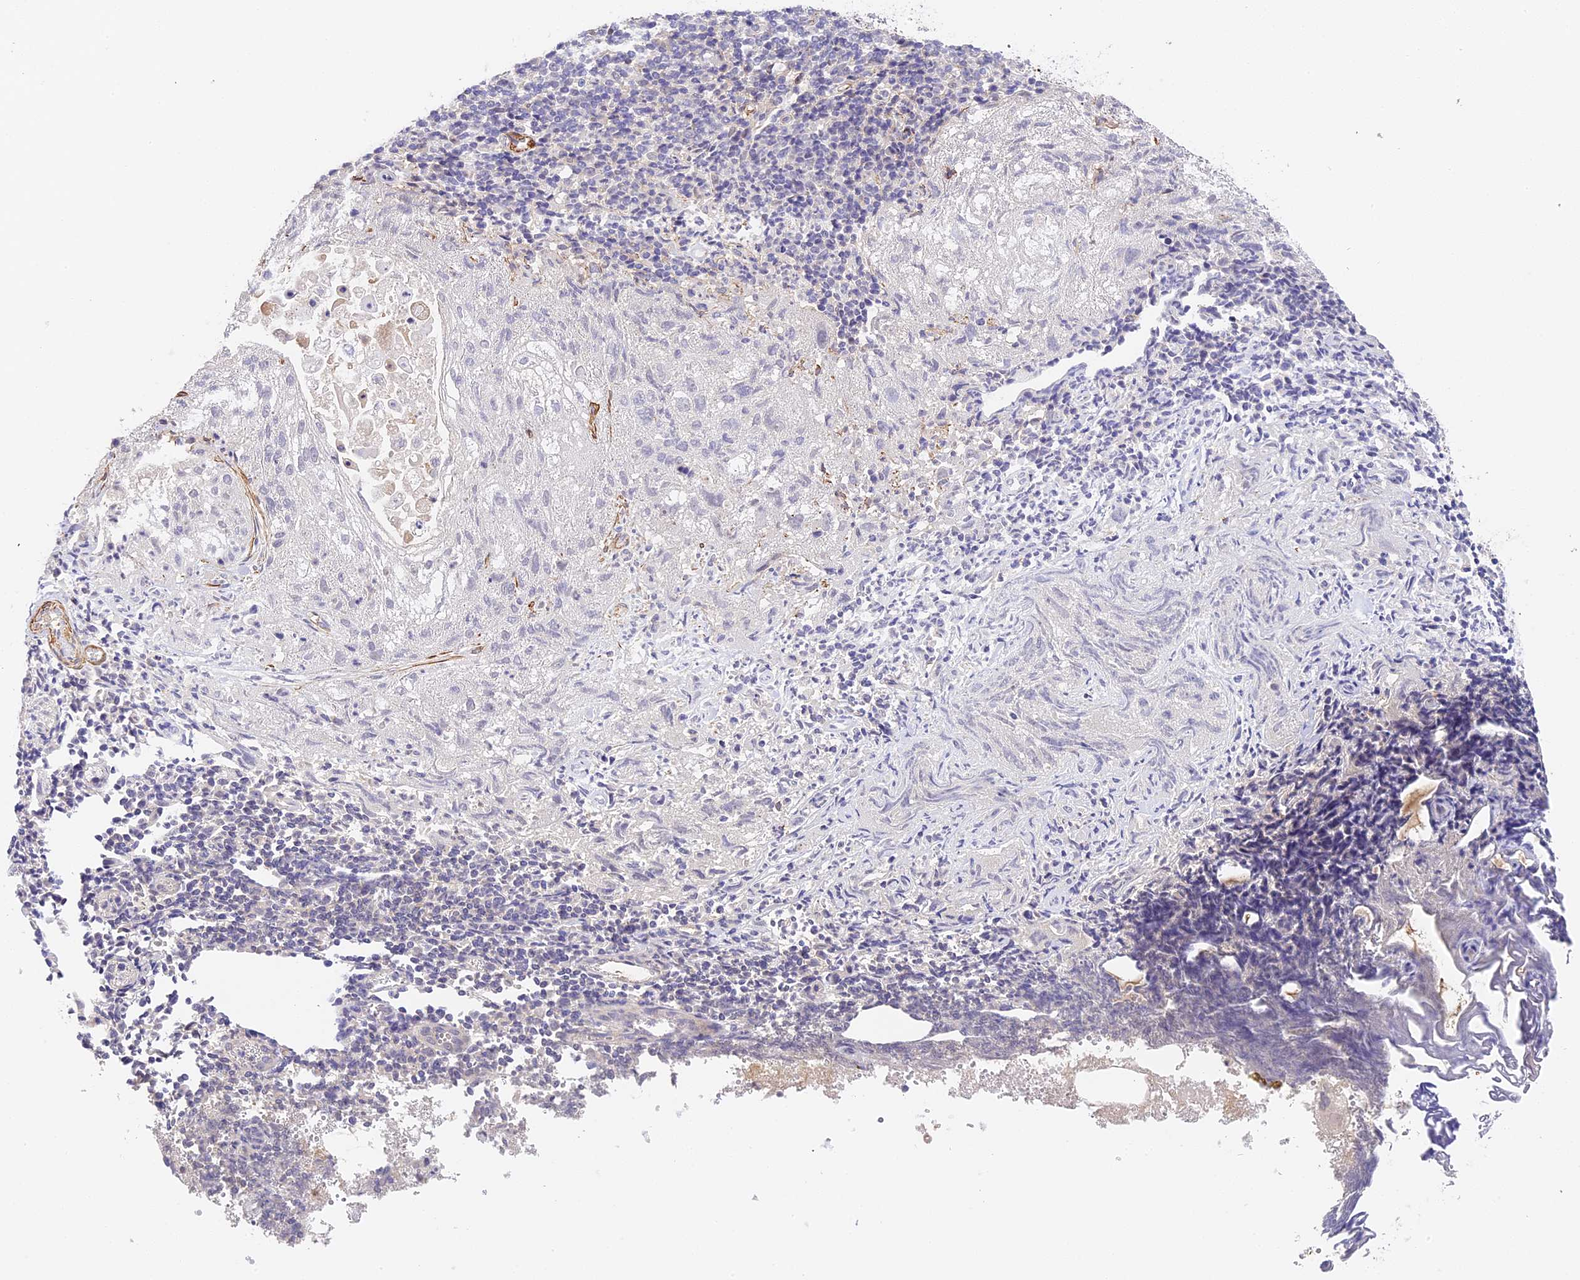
{"staining": {"intensity": "negative", "quantity": "none", "location": "none"}, "tissue": "lung cancer", "cell_type": "Tumor cells", "image_type": "cancer", "snomed": [{"axis": "morphology", "description": "Inflammation, NOS"}, {"axis": "morphology", "description": "Squamous cell carcinoma, NOS"}, {"axis": "topography", "description": "Lymph node"}, {"axis": "topography", "description": "Soft tissue"}, {"axis": "topography", "description": "Lung"}], "caption": "Immunohistochemical staining of human lung cancer reveals no significant staining in tumor cells.", "gene": "IMPACT", "patient": {"sex": "male", "age": 66}}